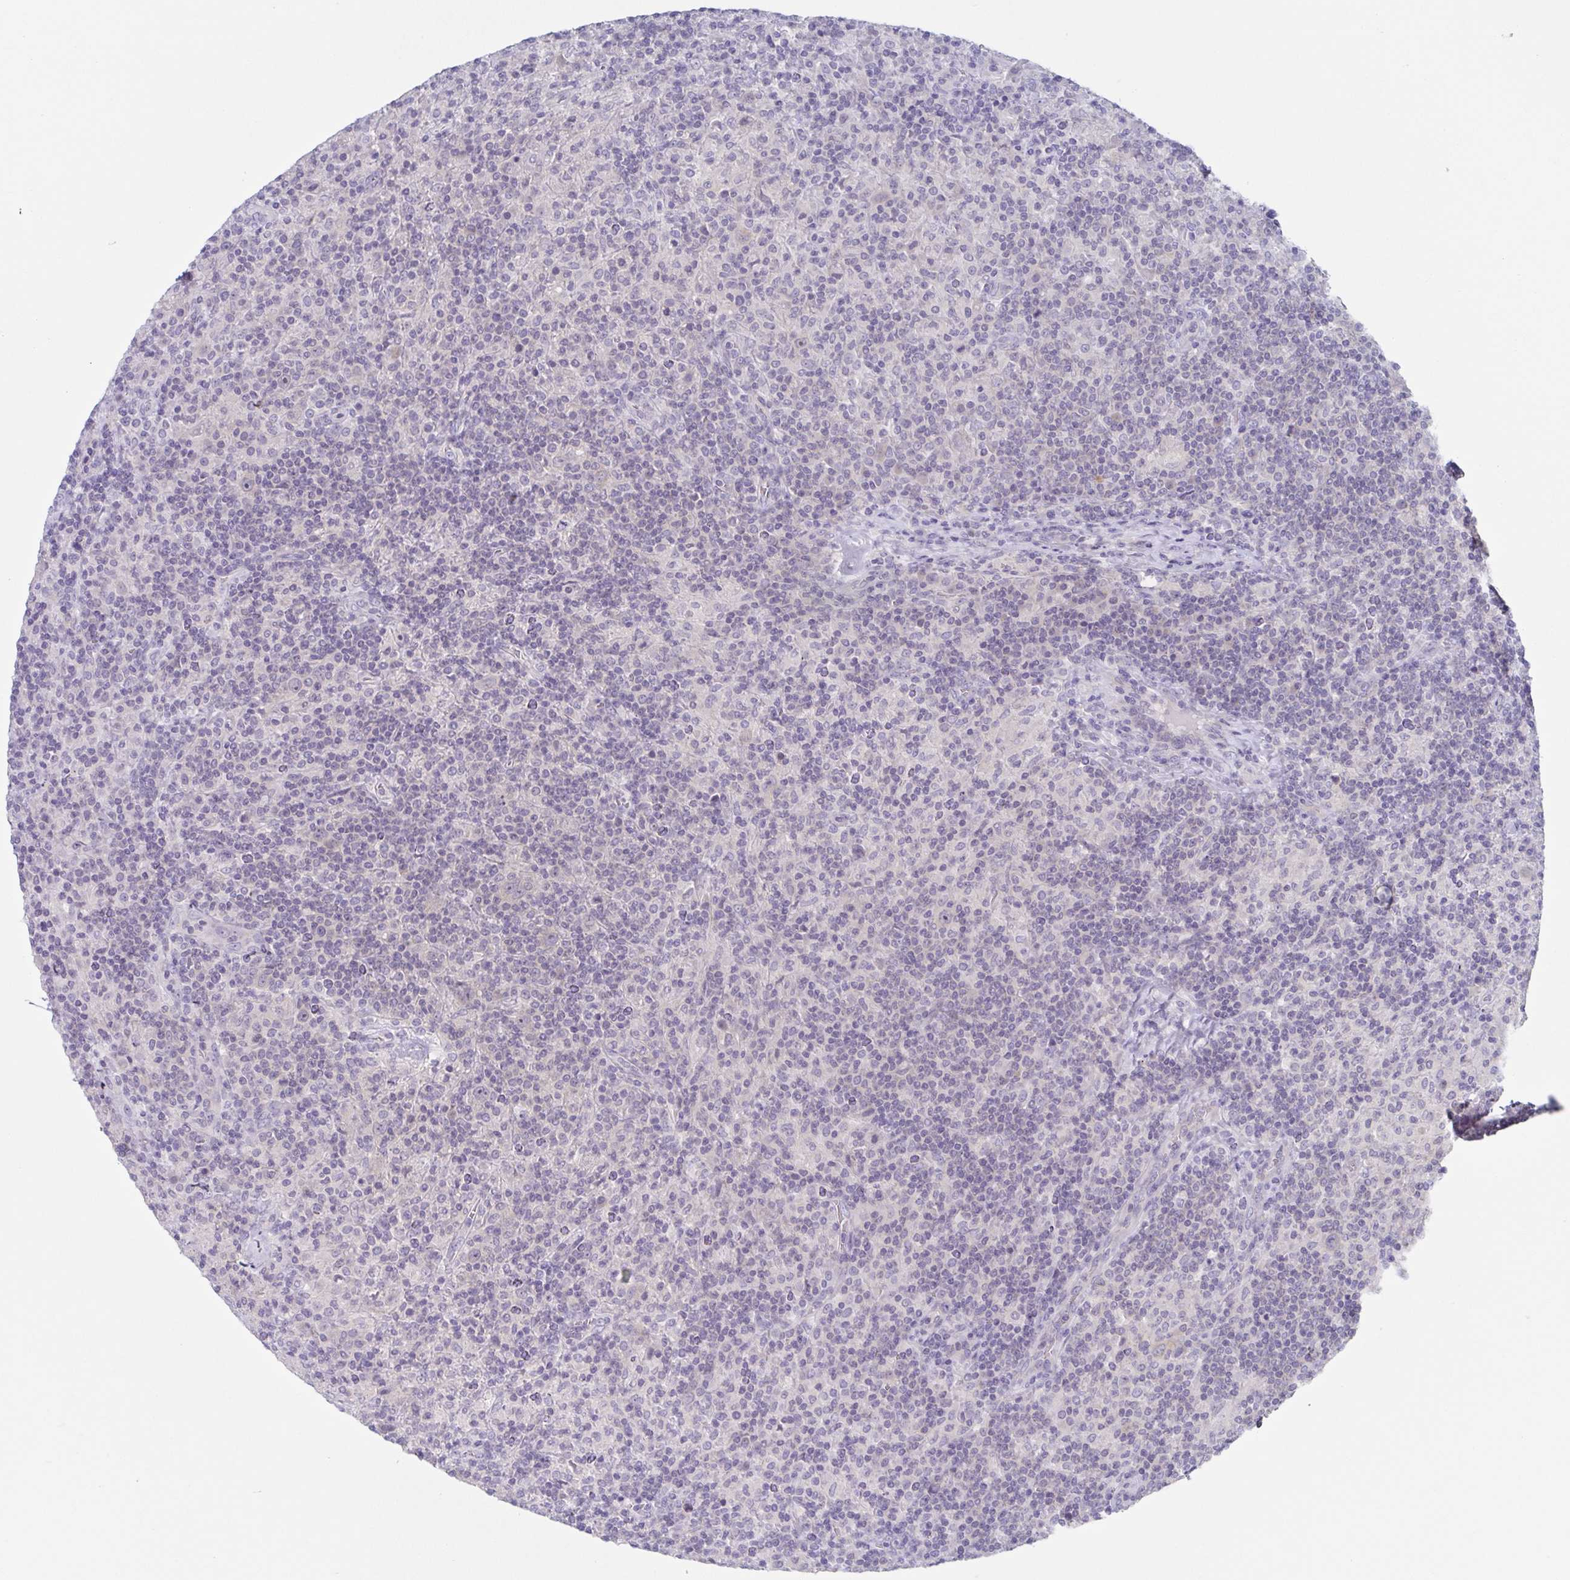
{"staining": {"intensity": "negative", "quantity": "none", "location": "none"}, "tissue": "lymphoma", "cell_type": "Tumor cells", "image_type": "cancer", "snomed": [{"axis": "morphology", "description": "Hodgkin's disease, NOS"}, {"axis": "topography", "description": "Lymph node"}], "caption": "Immunohistochemistry (IHC) photomicrograph of human lymphoma stained for a protein (brown), which reveals no staining in tumor cells.", "gene": "HTR2A", "patient": {"sex": "male", "age": 70}}